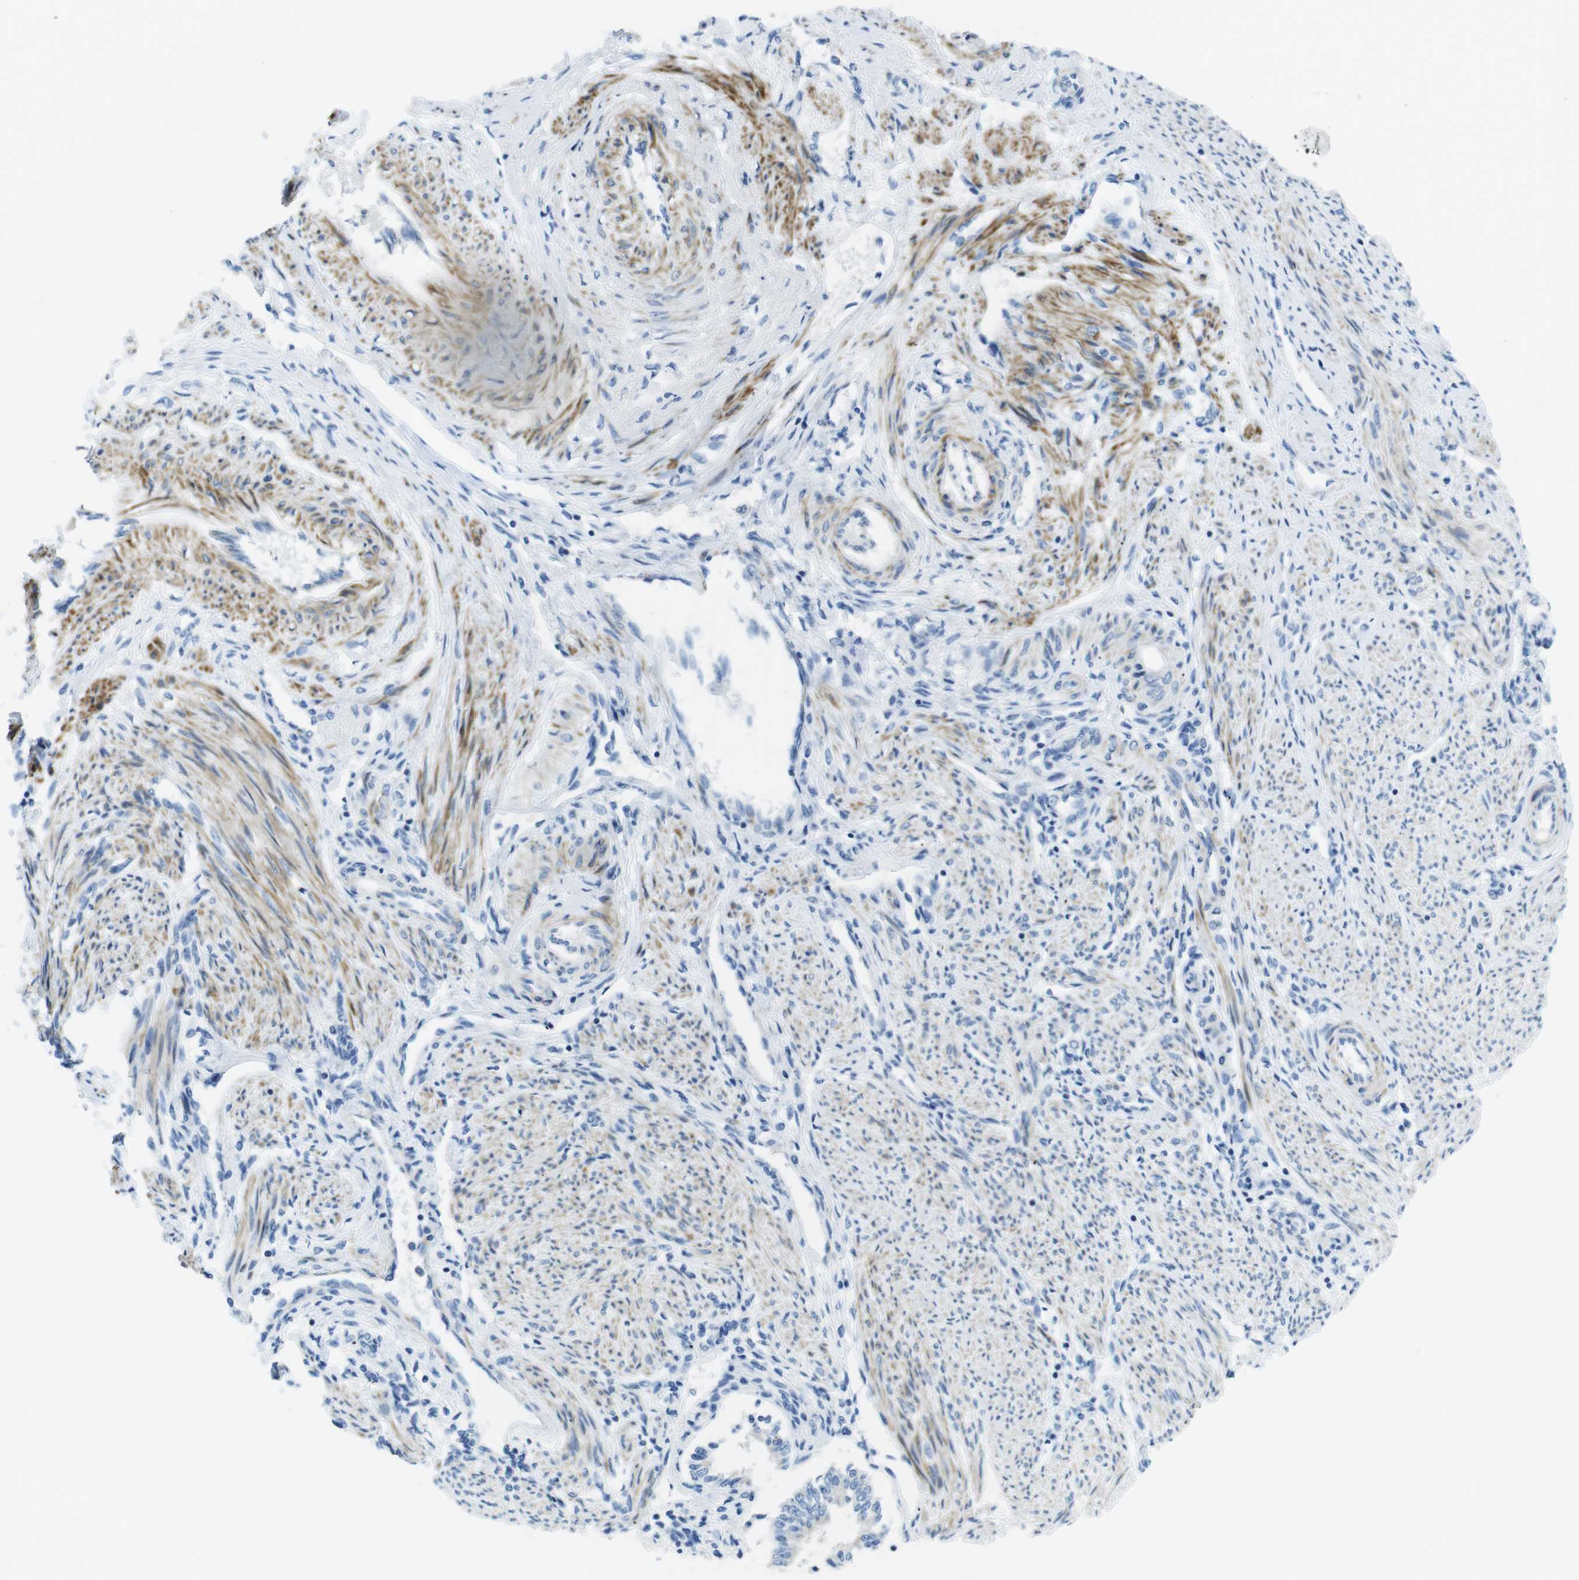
{"staining": {"intensity": "negative", "quantity": "none", "location": "none"}, "tissue": "endometrium", "cell_type": "Cells in endometrial stroma", "image_type": "normal", "snomed": [{"axis": "morphology", "description": "Normal tissue, NOS"}, {"axis": "topography", "description": "Endometrium"}], "caption": "Cells in endometrial stroma are negative for brown protein staining in benign endometrium. (DAB immunohistochemistry (IHC) visualized using brightfield microscopy, high magnification).", "gene": "ASIC5", "patient": {"sex": "female", "age": 42}}